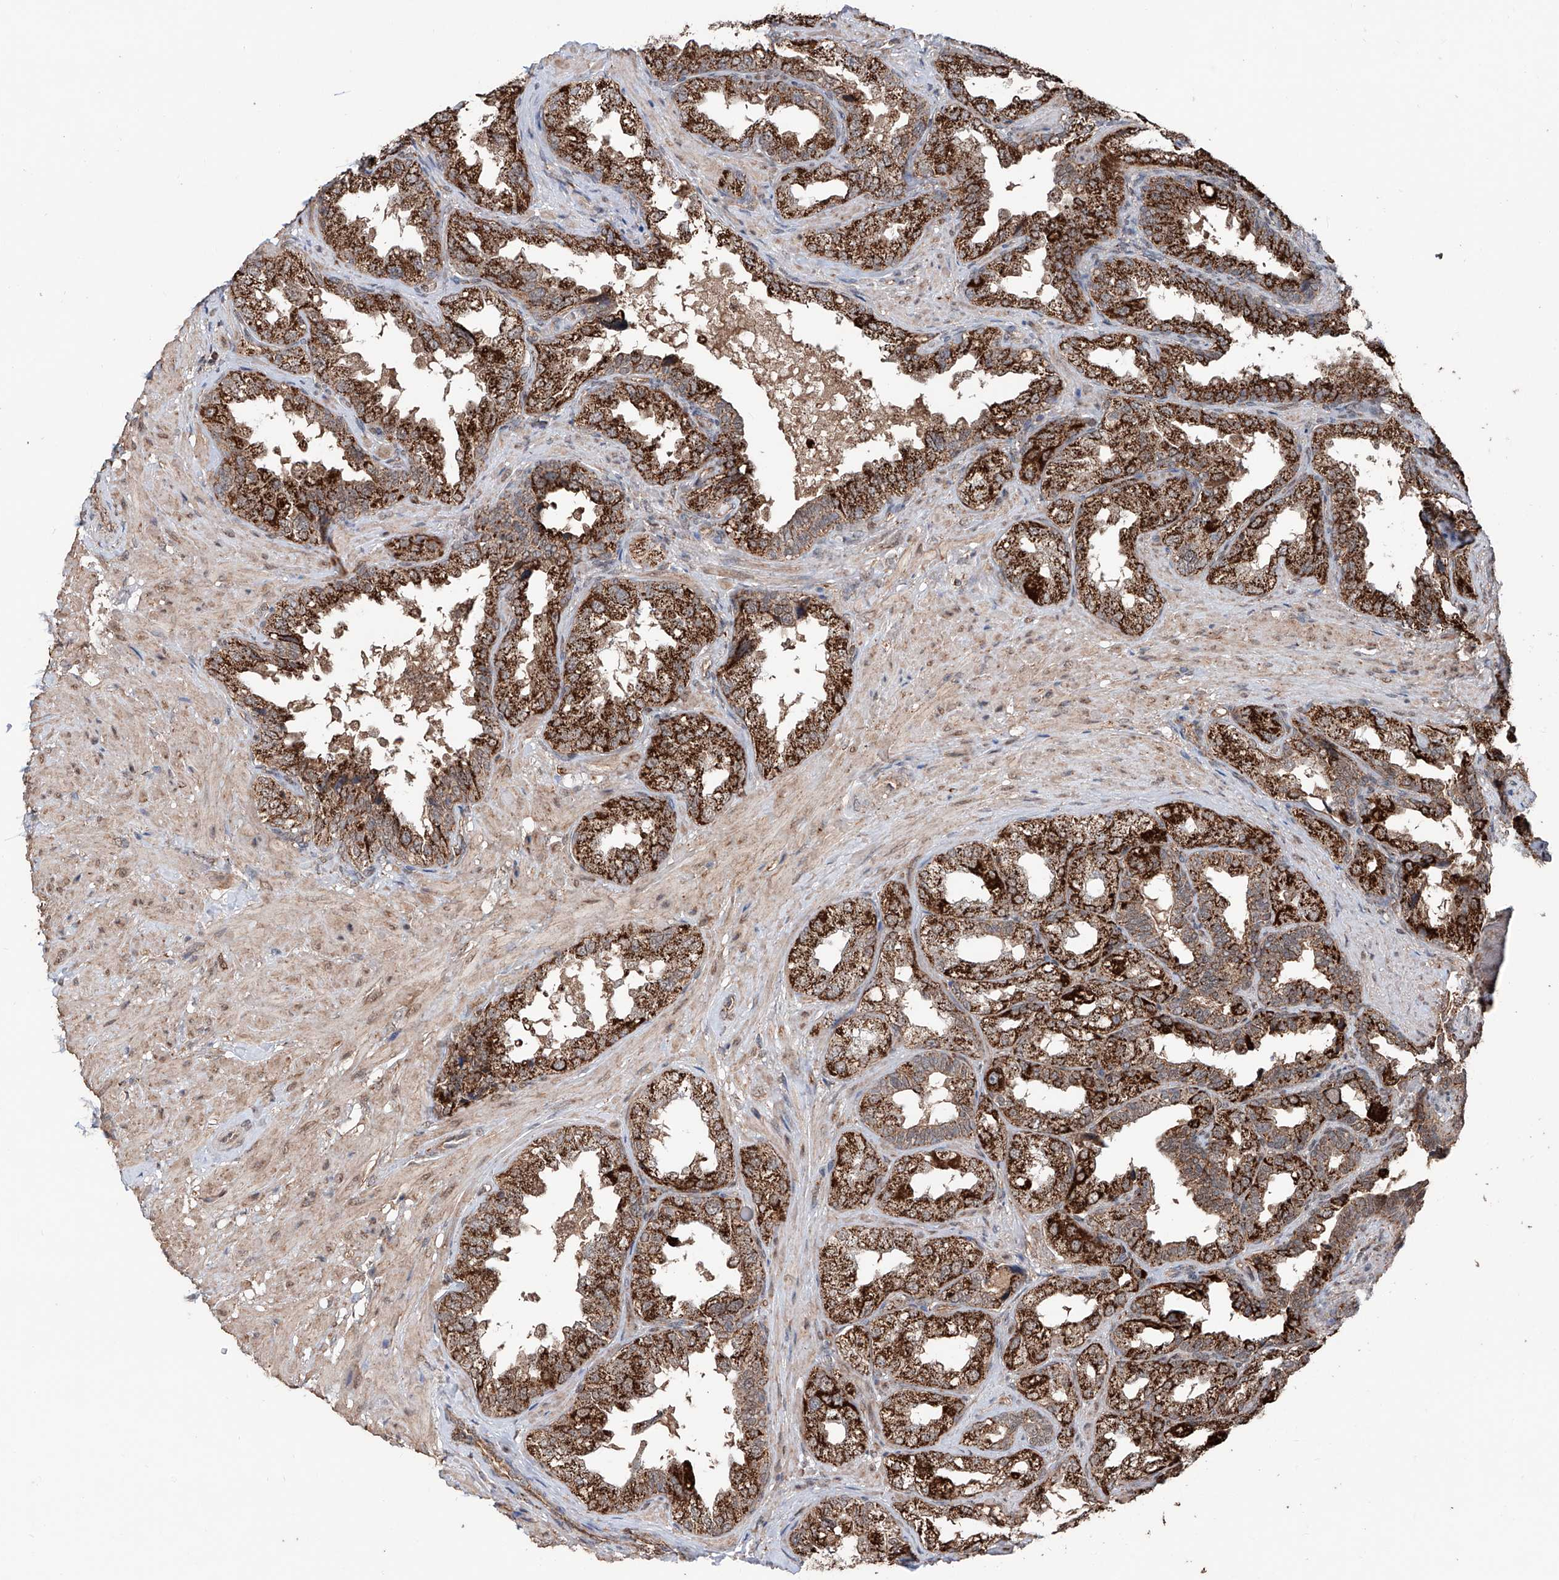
{"staining": {"intensity": "strong", "quantity": ">75%", "location": "cytoplasmic/membranous"}, "tissue": "seminal vesicle", "cell_type": "Glandular cells", "image_type": "normal", "snomed": [{"axis": "morphology", "description": "Normal tissue, NOS"}, {"axis": "topography", "description": "Seminal veicle"}, {"axis": "topography", "description": "Peripheral nerve tissue"}], "caption": "Immunohistochemistry (IHC) staining of unremarkable seminal vesicle, which displays high levels of strong cytoplasmic/membranous staining in about >75% of glandular cells indicating strong cytoplasmic/membranous protein positivity. The staining was performed using DAB (brown) for protein detection and nuclei were counterstained in hematoxylin (blue).", "gene": "ZNF445", "patient": {"sex": "male", "age": 63}}